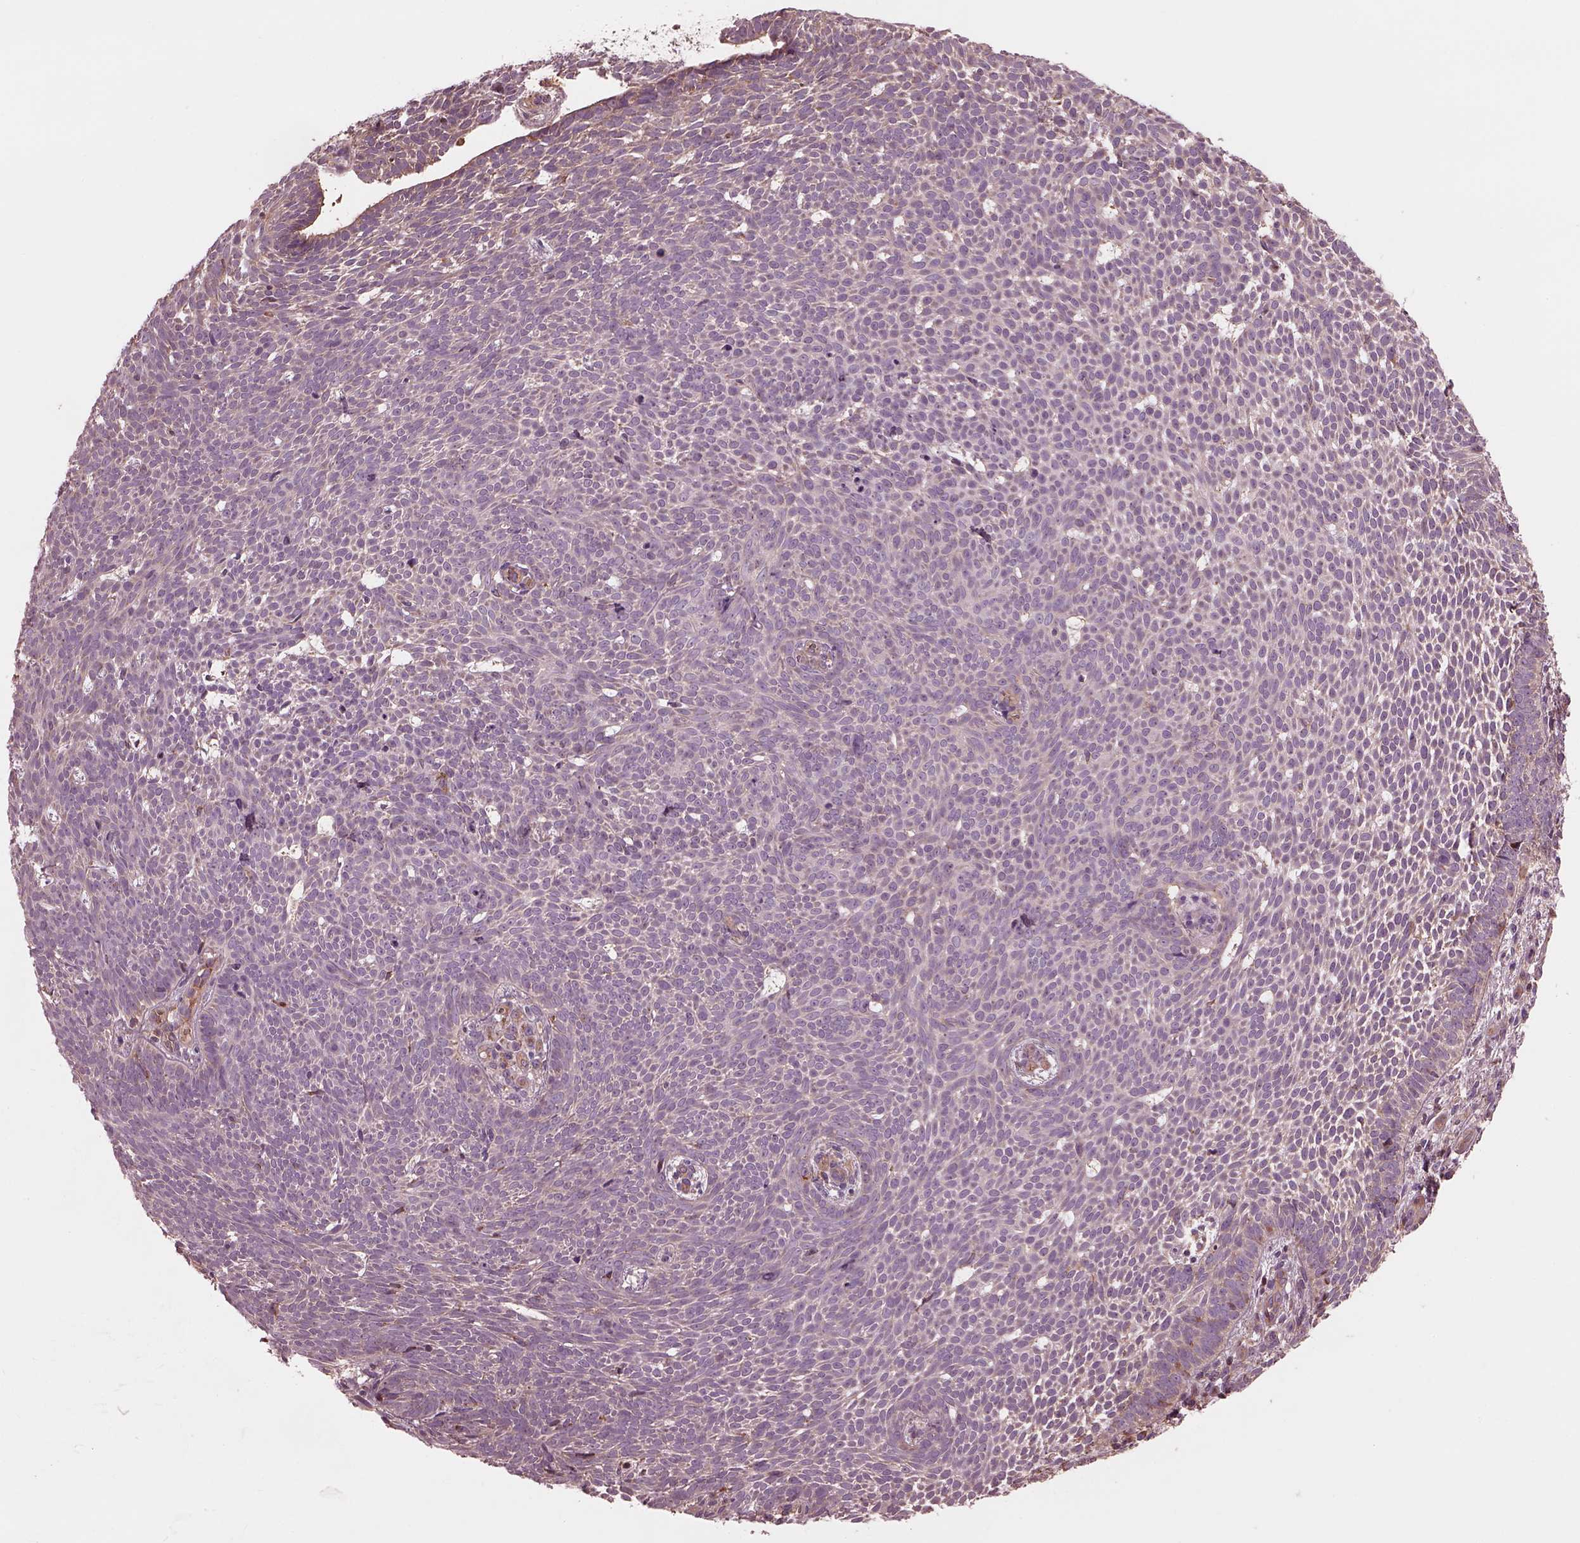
{"staining": {"intensity": "negative", "quantity": "none", "location": "none"}, "tissue": "skin cancer", "cell_type": "Tumor cells", "image_type": "cancer", "snomed": [{"axis": "morphology", "description": "Basal cell carcinoma"}, {"axis": "topography", "description": "Skin"}], "caption": "DAB (3,3'-diaminobenzidine) immunohistochemical staining of human skin basal cell carcinoma displays no significant positivity in tumor cells. (Brightfield microscopy of DAB immunohistochemistry at high magnification).", "gene": "STK33", "patient": {"sex": "male", "age": 59}}